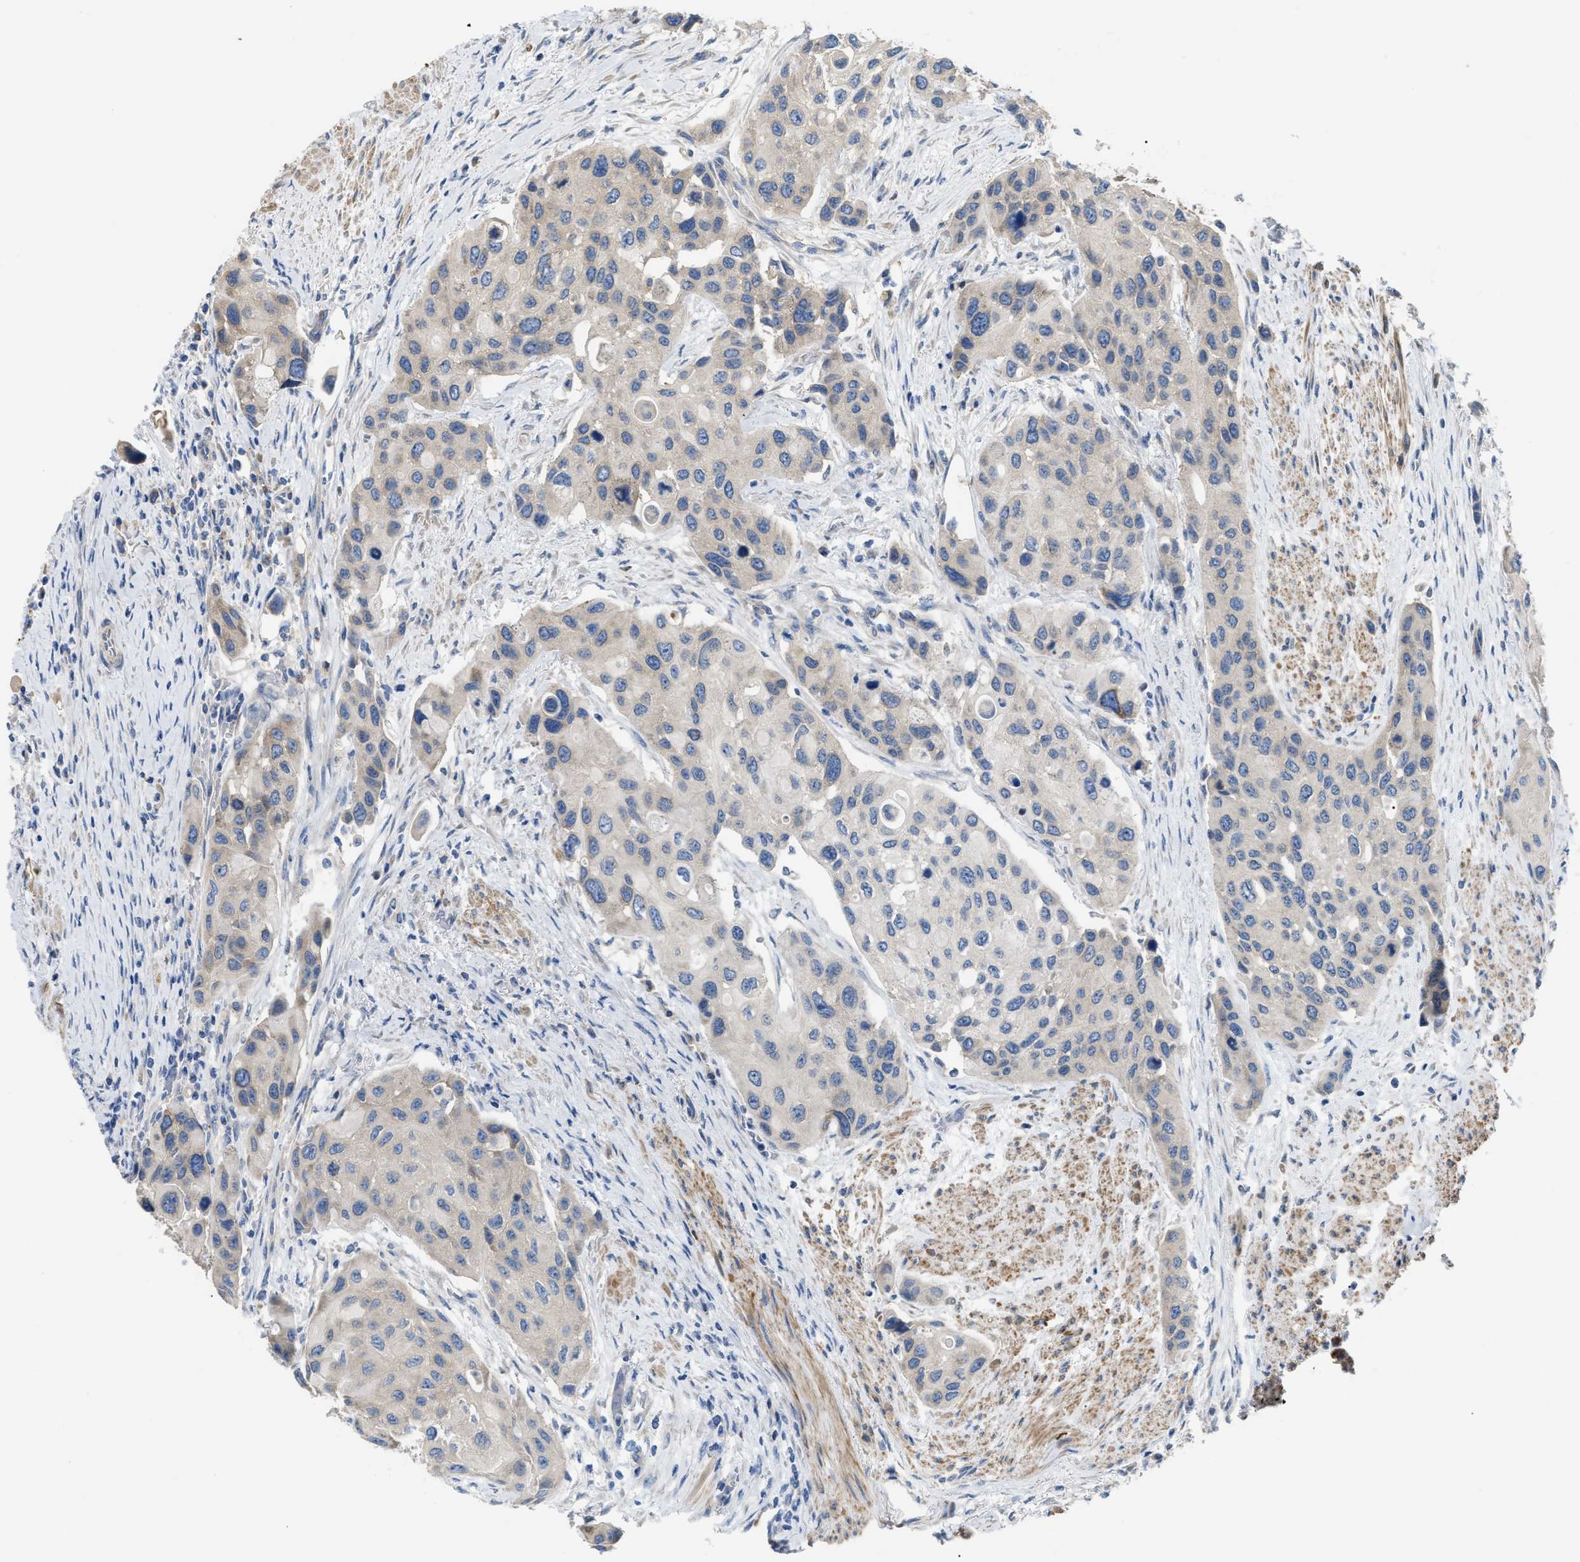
{"staining": {"intensity": "negative", "quantity": "none", "location": "none"}, "tissue": "urothelial cancer", "cell_type": "Tumor cells", "image_type": "cancer", "snomed": [{"axis": "morphology", "description": "Urothelial carcinoma, High grade"}, {"axis": "topography", "description": "Urinary bladder"}], "caption": "A photomicrograph of urothelial cancer stained for a protein shows no brown staining in tumor cells. (DAB immunohistochemistry with hematoxylin counter stain).", "gene": "DHX58", "patient": {"sex": "female", "age": 56}}